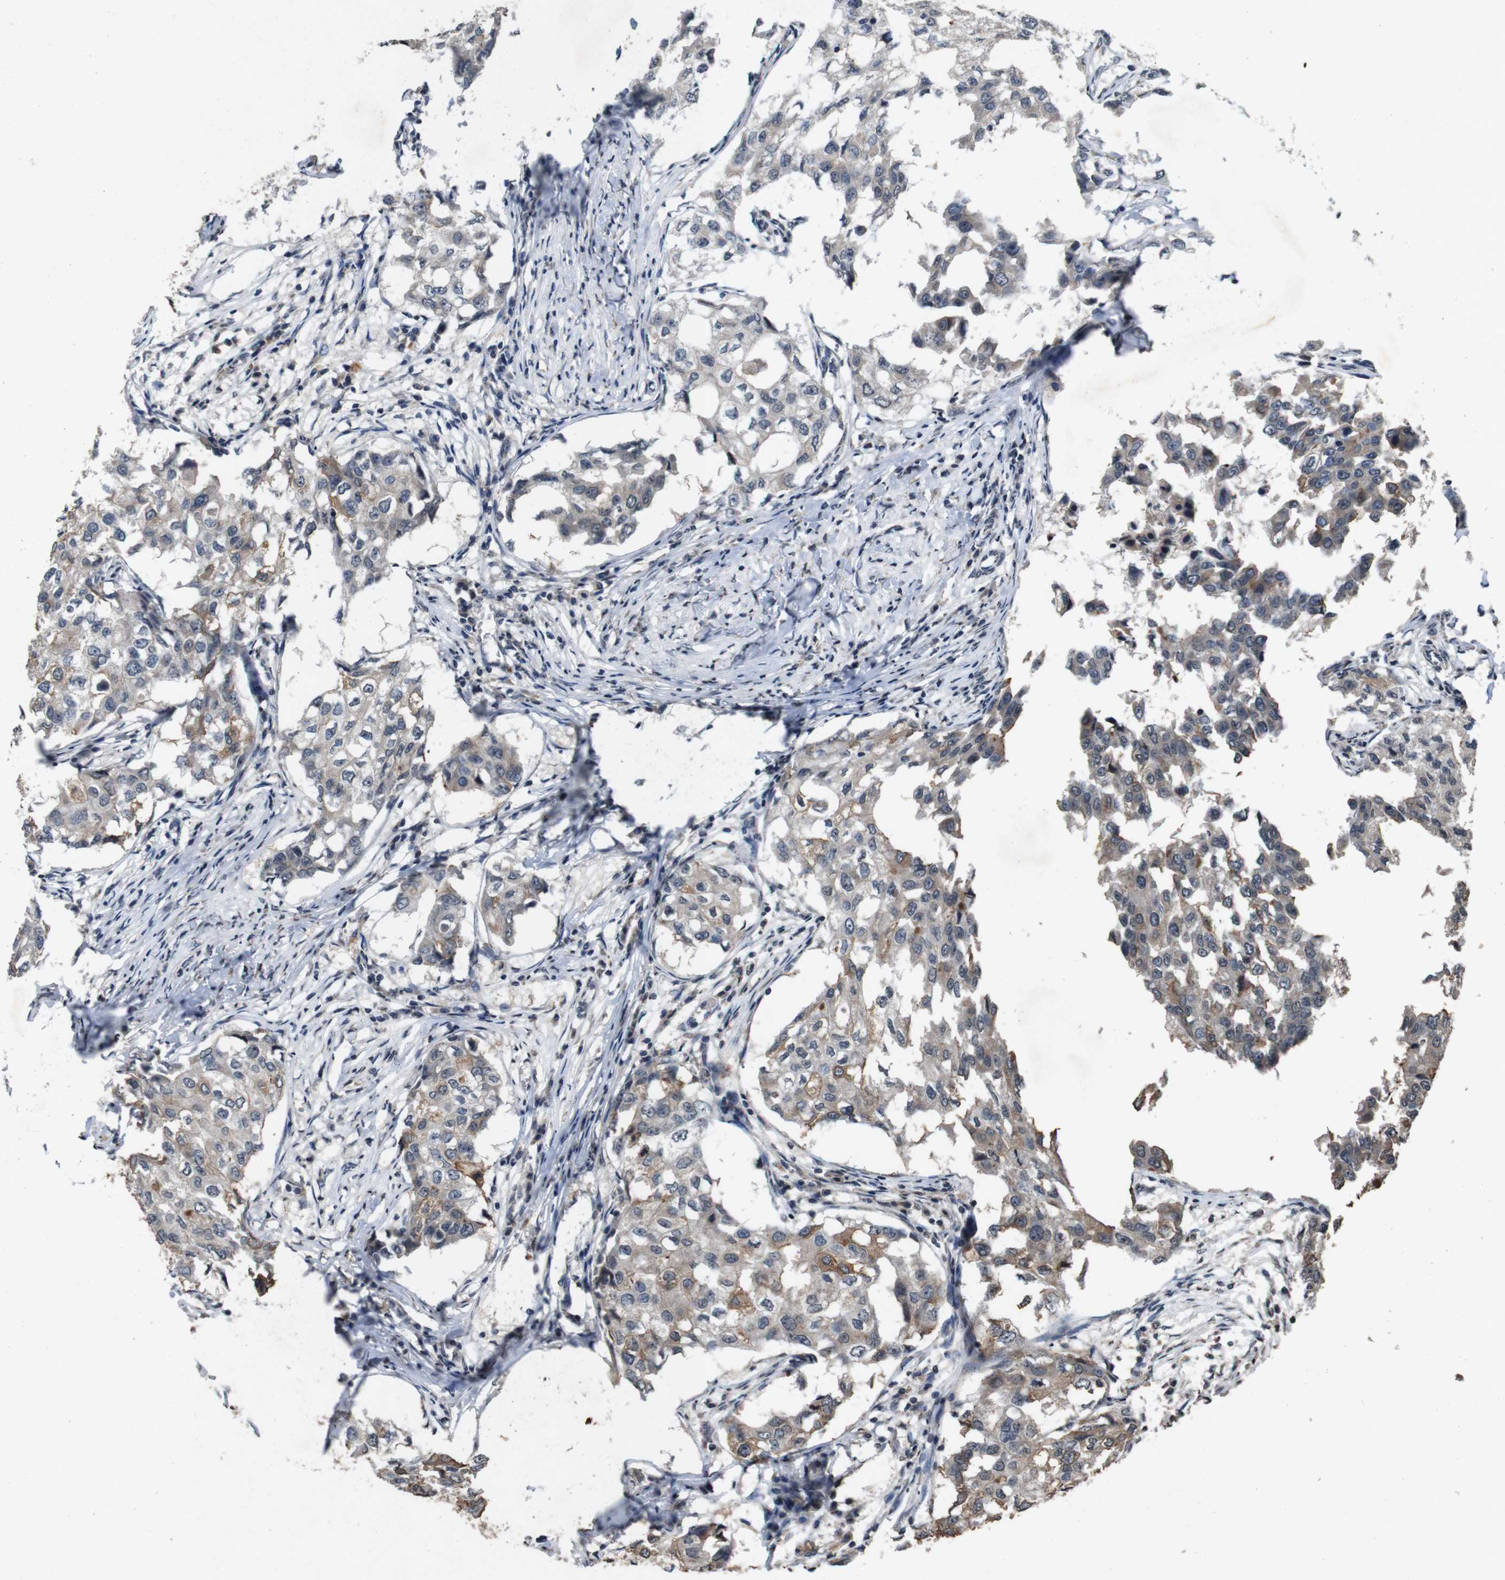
{"staining": {"intensity": "moderate", "quantity": "<25%", "location": "cytoplasmic/membranous"}, "tissue": "breast cancer", "cell_type": "Tumor cells", "image_type": "cancer", "snomed": [{"axis": "morphology", "description": "Duct carcinoma"}, {"axis": "topography", "description": "Breast"}], "caption": "Immunohistochemical staining of human breast cancer shows low levels of moderate cytoplasmic/membranous positivity in approximately <25% of tumor cells.", "gene": "SORL1", "patient": {"sex": "female", "age": 27}}